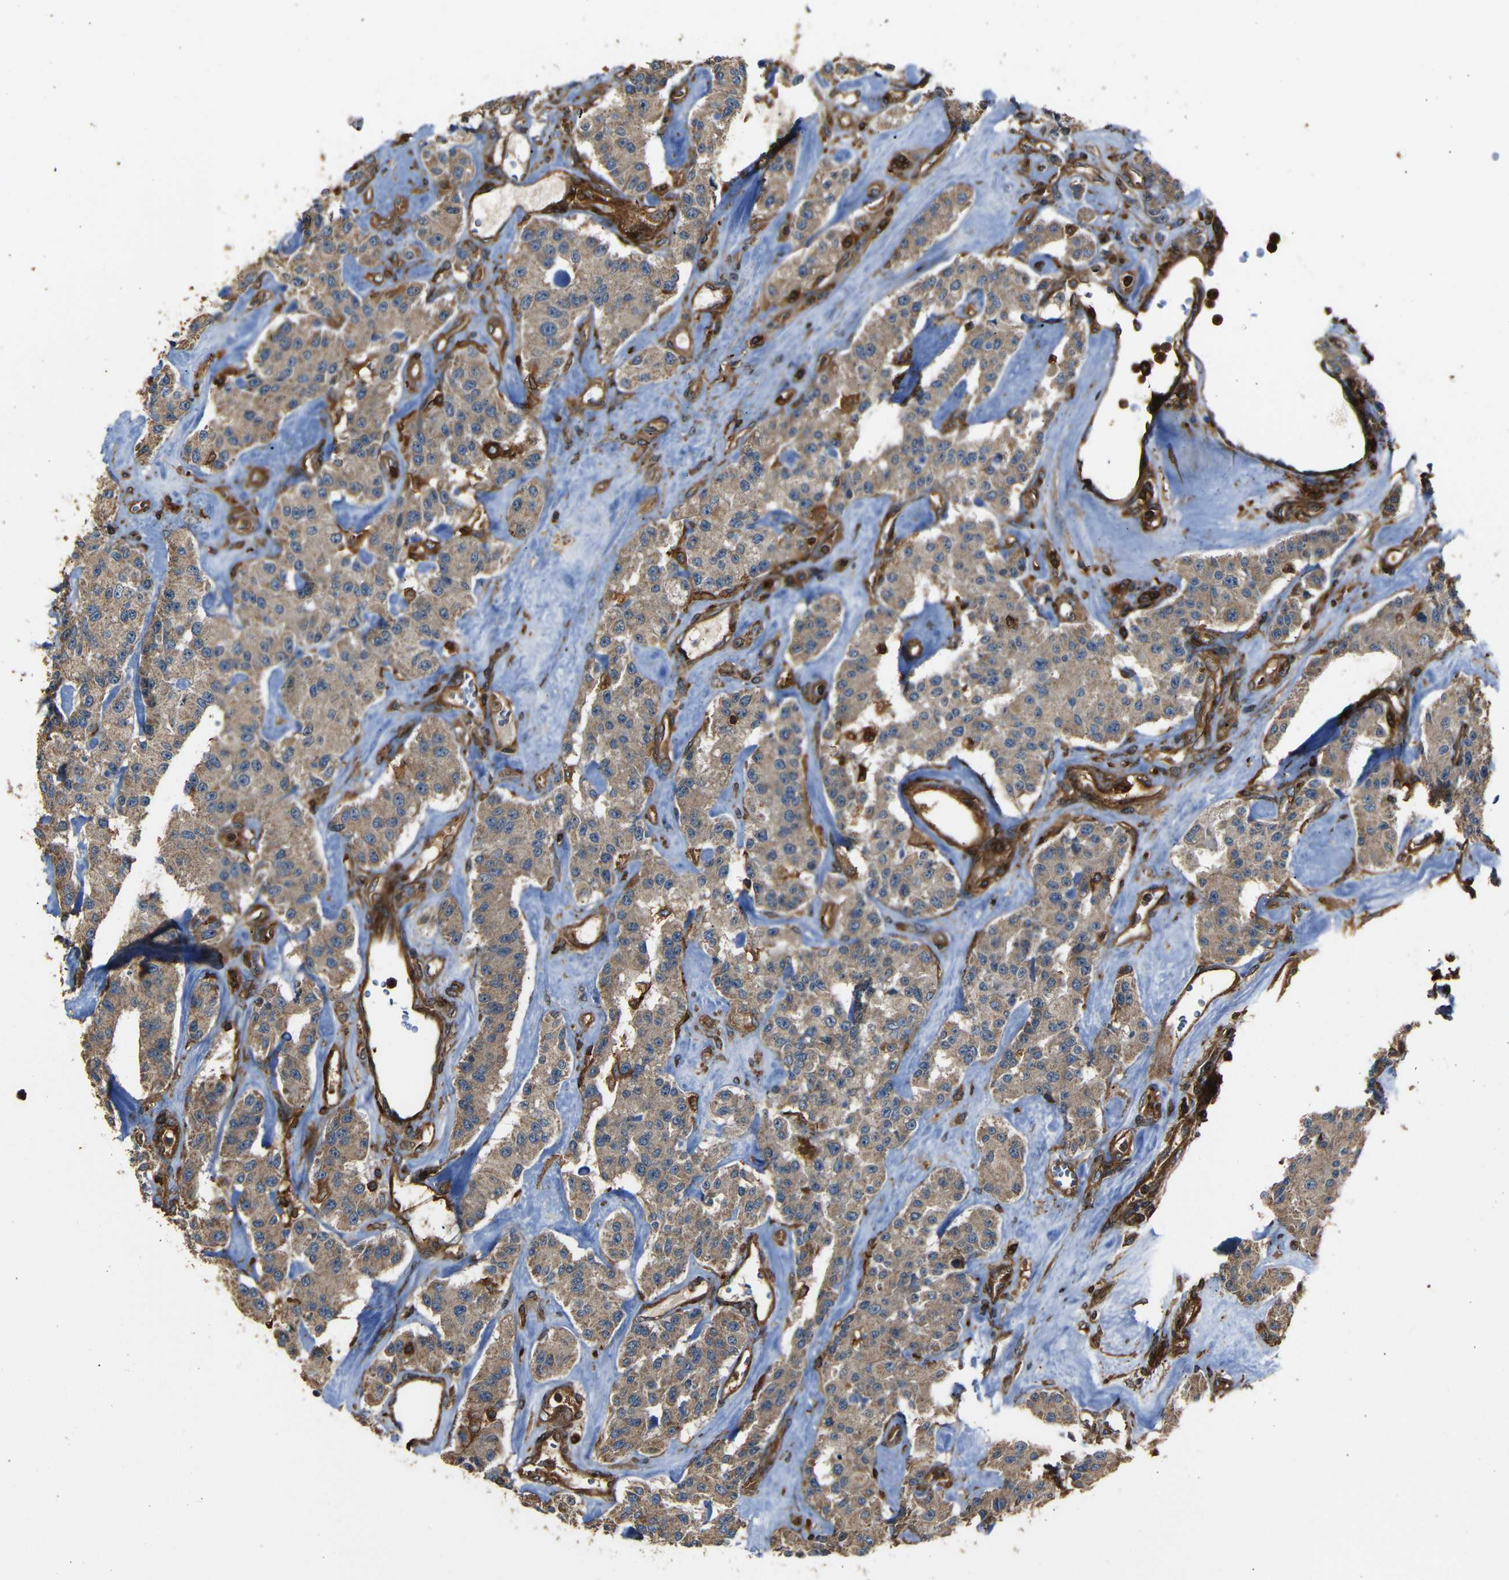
{"staining": {"intensity": "moderate", "quantity": ">75%", "location": "cytoplasmic/membranous"}, "tissue": "carcinoid", "cell_type": "Tumor cells", "image_type": "cancer", "snomed": [{"axis": "morphology", "description": "Carcinoid, malignant, NOS"}, {"axis": "topography", "description": "Pancreas"}], "caption": "Human carcinoid stained for a protein (brown) exhibits moderate cytoplasmic/membranous positive expression in approximately >75% of tumor cells.", "gene": "ADGRE5", "patient": {"sex": "male", "age": 41}}